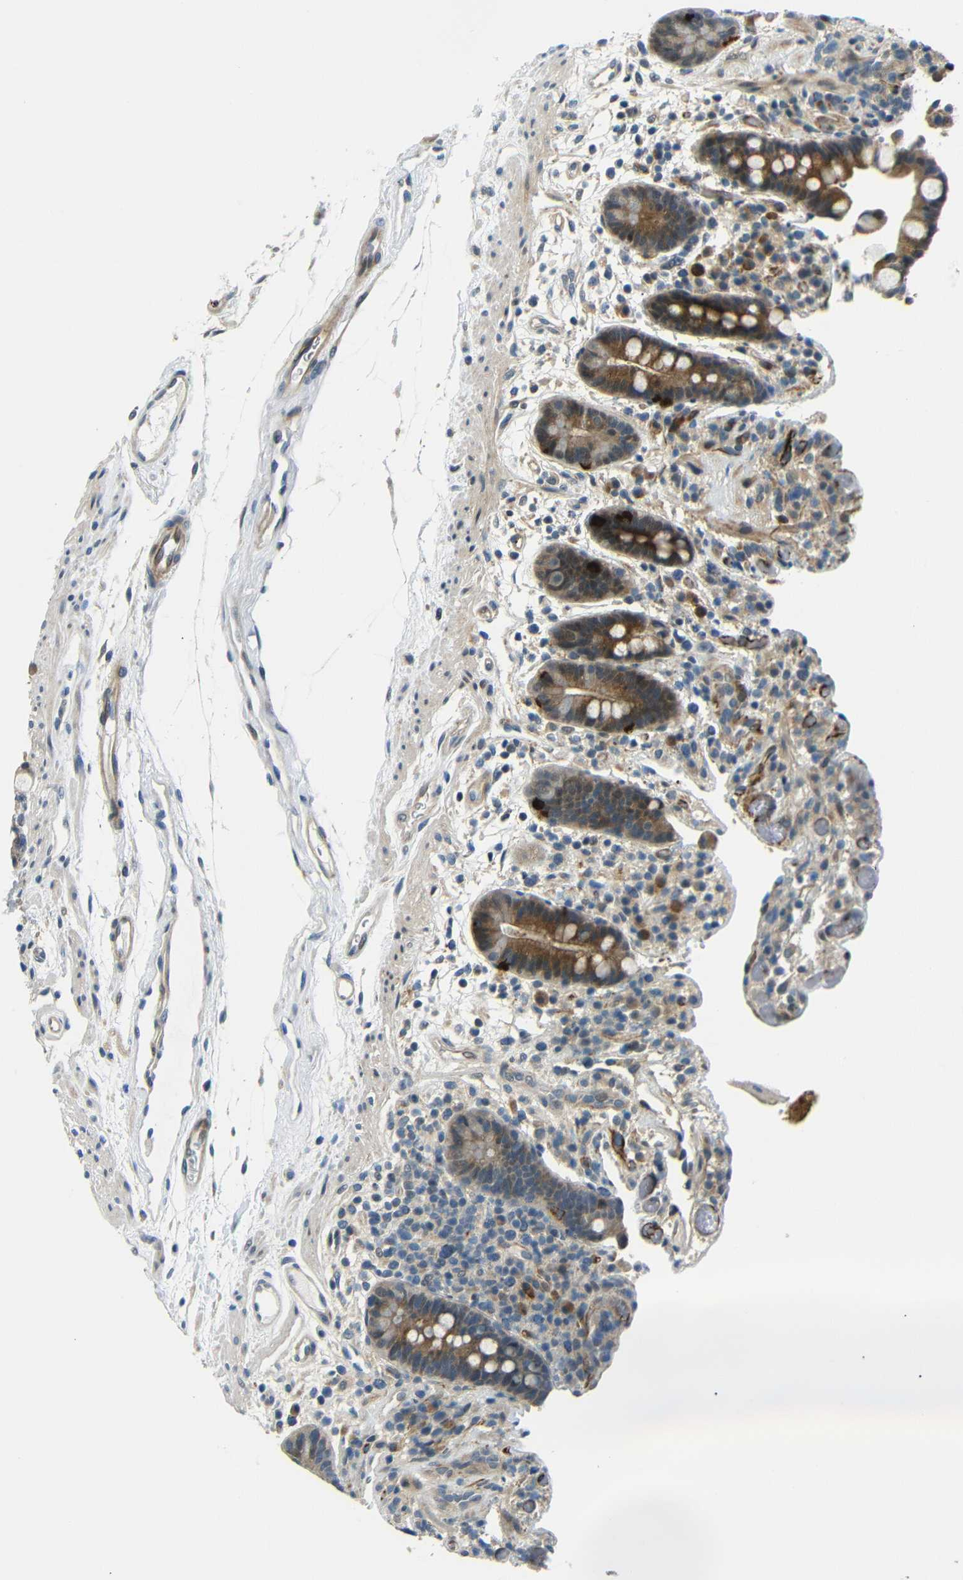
{"staining": {"intensity": "weak", "quantity": ">75%", "location": "cytoplasmic/membranous"}, "tissue": "colon", "cell_type": "Endothelial cells", "image_type": "normal", "snomed": [{"axis": "morphology", "description": "Normal tissue, NOS"}, {"axis": "topography", "description": "Colon"}], "caption": "Immunohistochemical staining of benign colon reveals >75% levels of weak cytoplasmic/membranous protein expression in approximately >75% of endothelial cells. (IHC, brightfield microscopy, high magnification).", "gene": "SYDE1", "patient": {"sex": "male", "age": 73}}